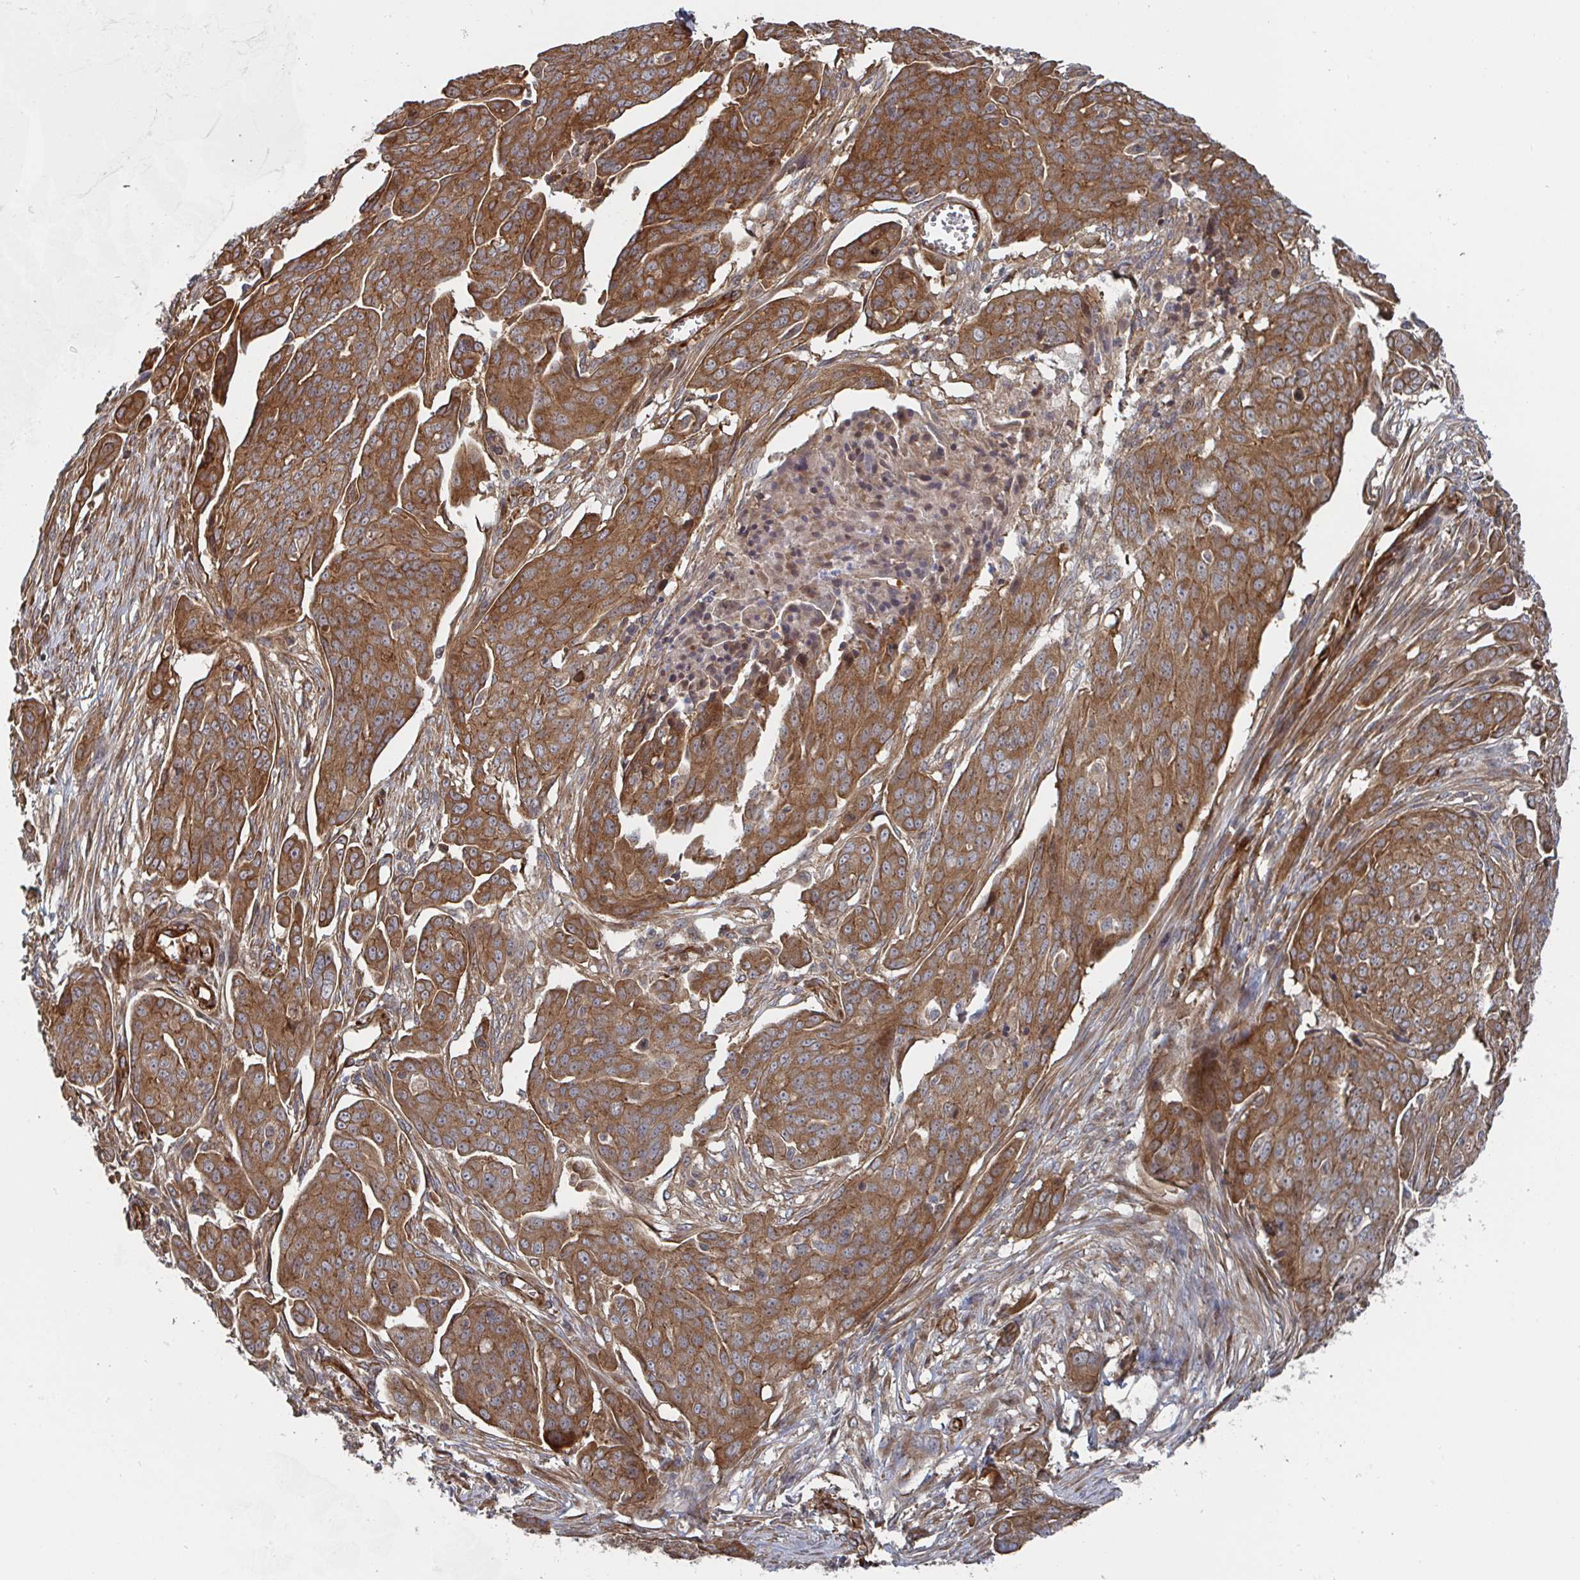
{"staining": {"intensity": "moderate", "quantity": ">75%", "location": "cytoplasmic/membranous"}, "tissue": "ovarian cancer", "cell_type": "Tumor cells", "image_type": "cancer", "snomed": [{"axis": "morphology", "description": "Carcinoma, endometroid"}, {"axis": "topography", "description": "Ovary"}], "caption": "High-power microscopy captured an immunohistochemistry histopathology image of ovarian cancer (endometroid carcinoma), revealing moderate cytoplasmic/membranous staining in about >75% of tumor cells. The protein is stained brown, and the nuclei are stained in blue (DAB (3,3'-diaminobenzidine) IHC with brightfield microscopy, high magnification).", "gene": "DVL3", "patient": {"sex": "female", "age": 70}}